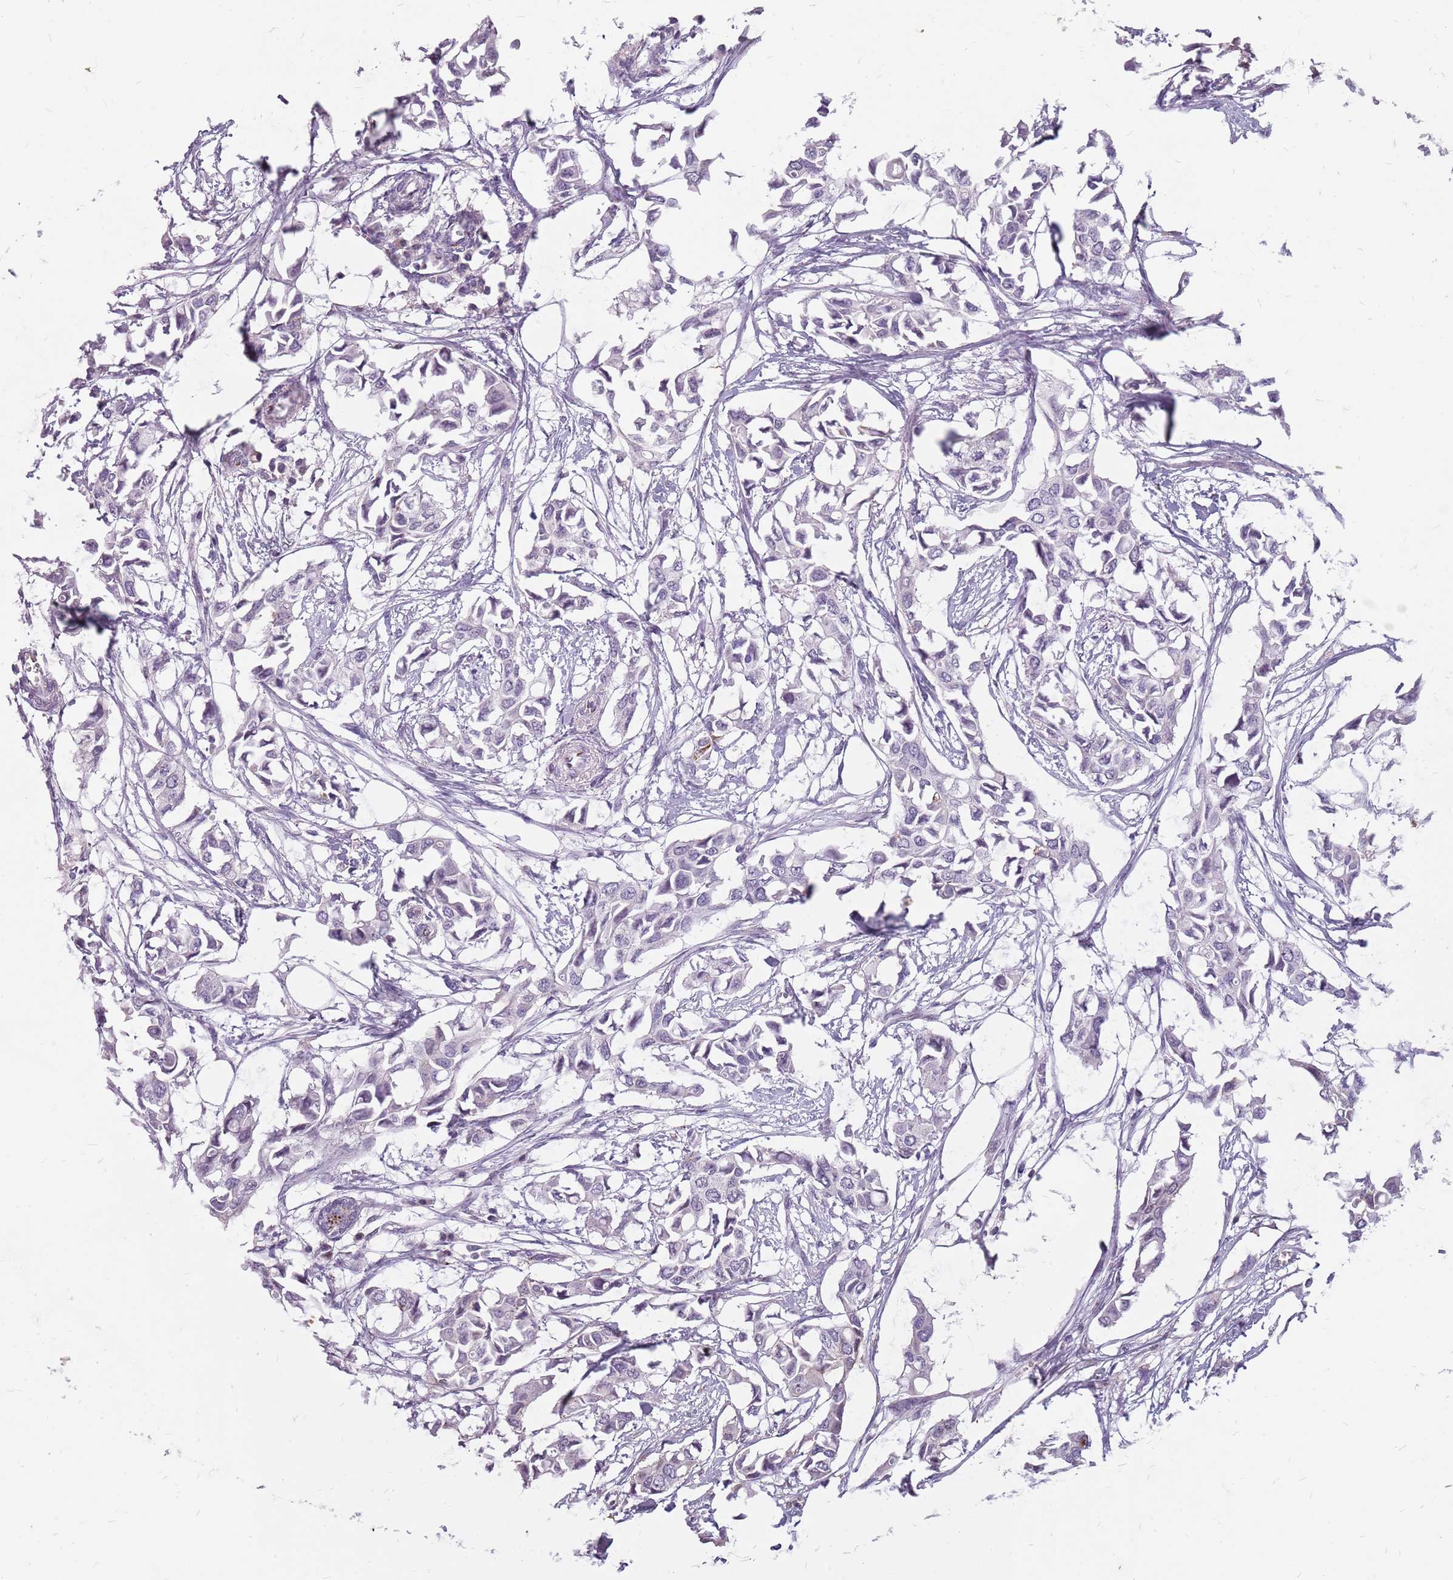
{"staining": {"intensity": "negative", "quantity": "none", "location": "none"}, "tissue": "breast cancer", "cell_type": "Tumor cells", "image_type": "cancer", "snomed": [{"axis": "morphology", "description": "Duct carcinoma"}, {"axis": "topography", "description": "Breast"}], "caption": "Immunohistochemical staining of human invasive ductal carcinoma (breast) reveals no significant staining in tumor cells.", "gene": "NEK6", "patient": {"sex": "female", "age": 41}}